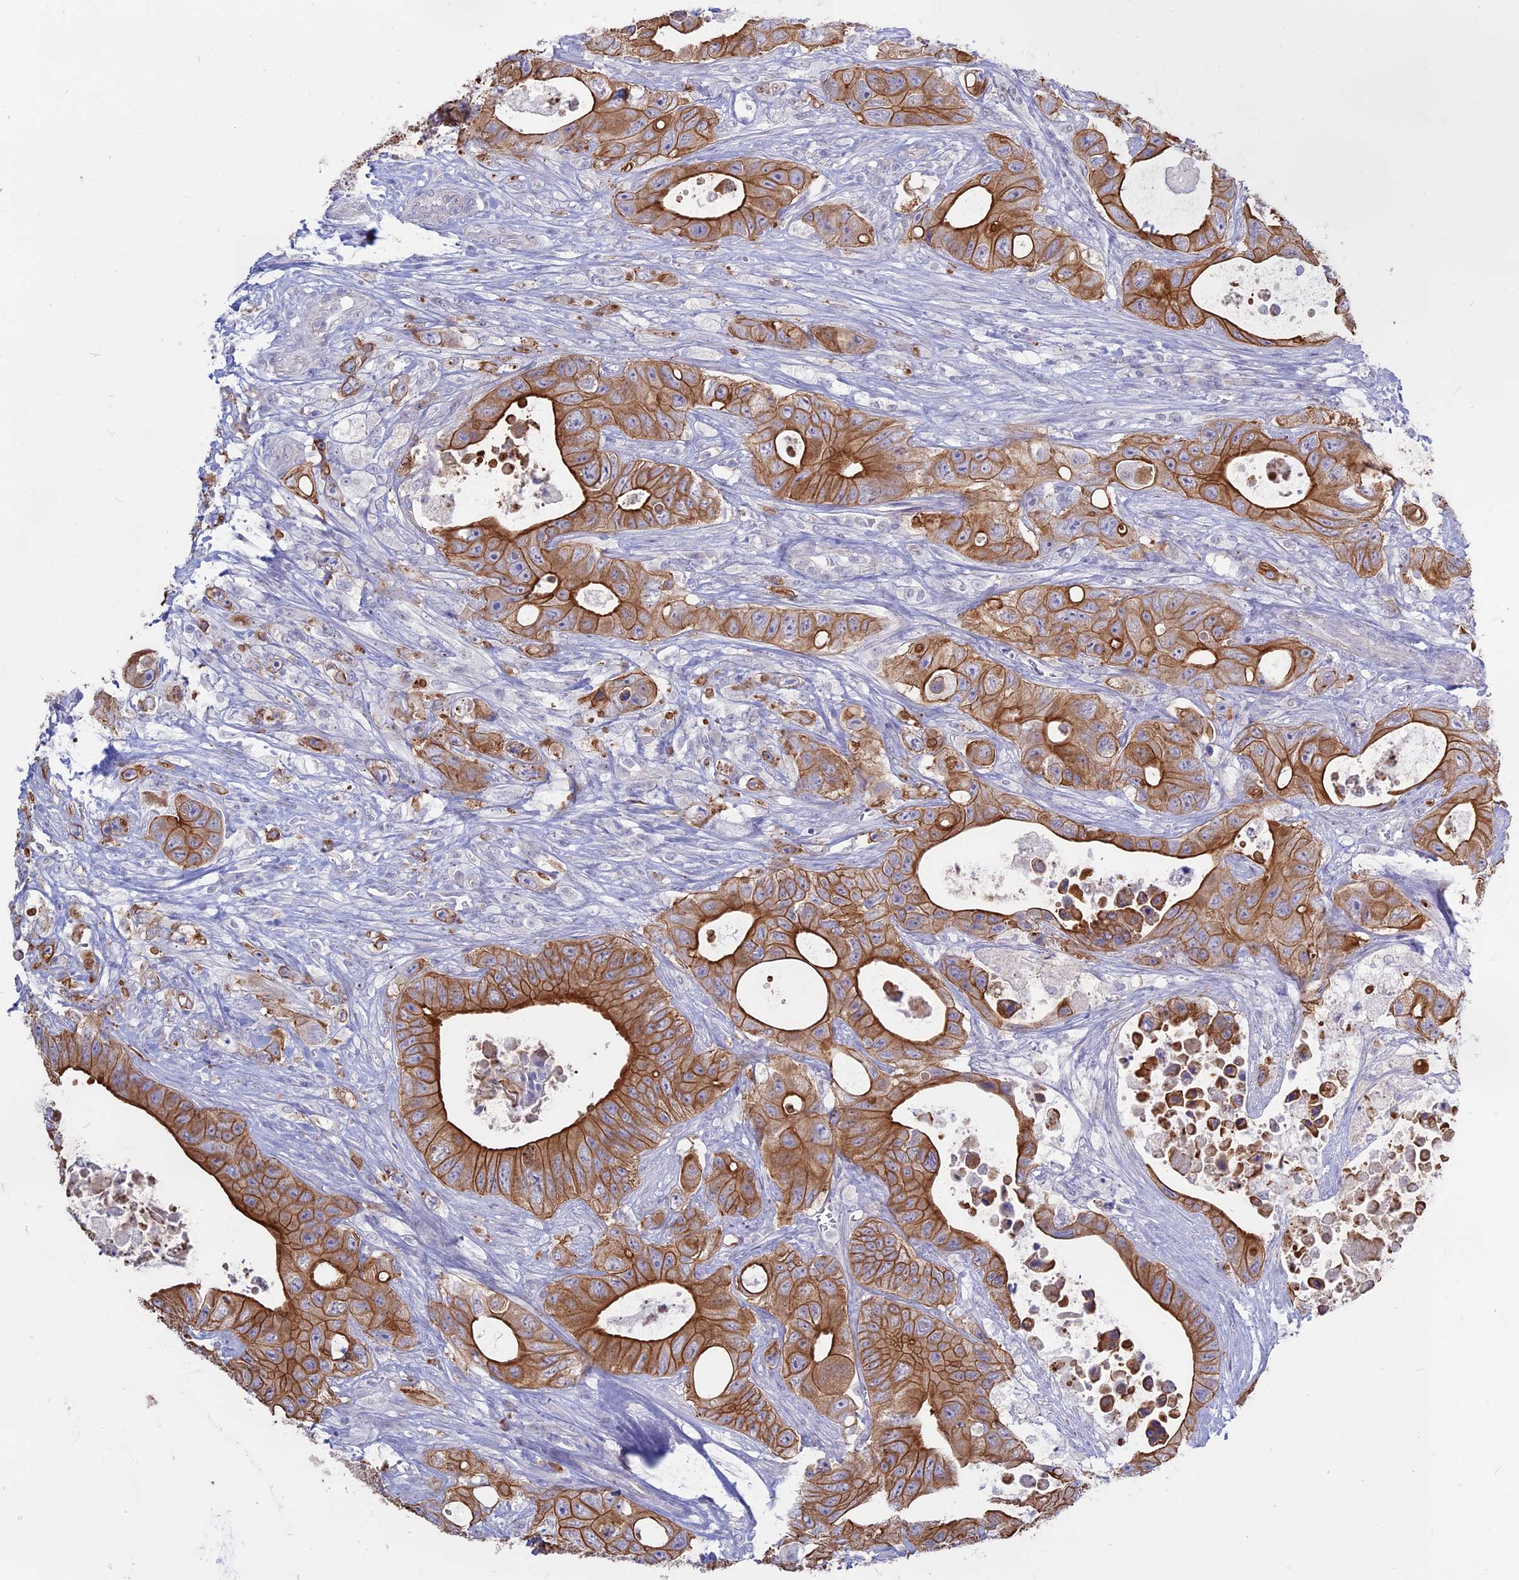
{"staining": {"intensity": "moderate", "quantity": ">75%", "location": "cytoplasmic/membranous"}, "tissue": "colorectal cancer", "cell_type": "Tumor cells", "image_type": "cancer", "snomed": [{"axis": "morphology", "description": "Adenocarcinoma, NOS"}, {"axis": "topography", "description": "Colon"}], "caption": "Brown immunohistochemical staining in human colorectal cancer shows moderate cytoplasmic/membranous expression in about >75% of tumor cells.", "gene": "MYO5B", "patient": {"sex": "female", "age": 46}}